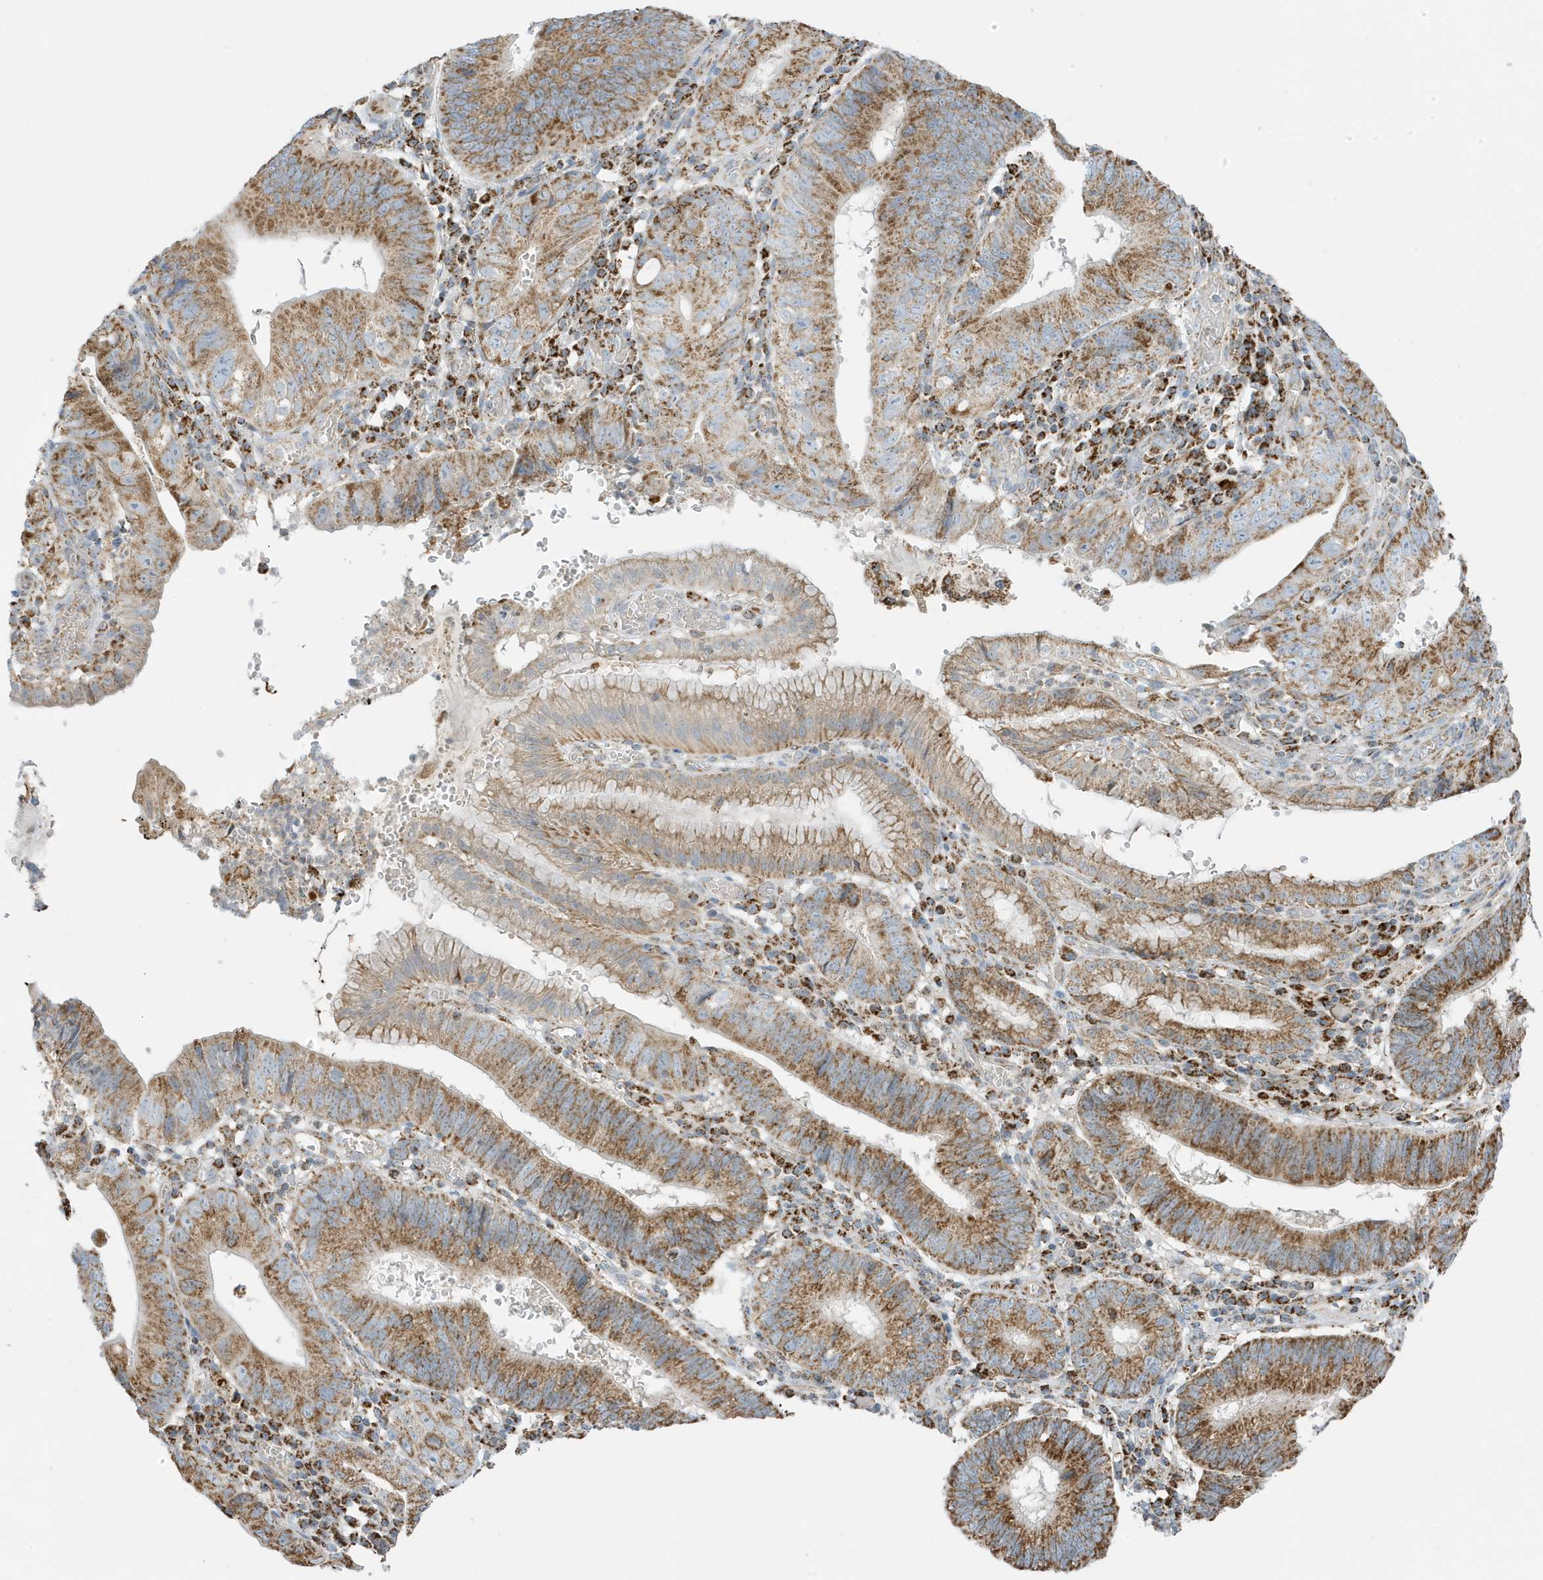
{"staining": {"intensity": "moderate", "quantity": ">75%", "location": "cytoplasmic/membranous"}, "tissue": "stomach cancer", "cell_type": "Tumor cells", "image_type": "cancer", "snomed": [{"axis": "morphology", "description": "Adenocarcinoma, NOS"}, {"axis": "topography", "description": "Stomach"}], "caption": "Brown immunohistochemical staining in human adenocarcinoma (stomach) reveals moderate cytoplasmic/membranous staining in approximately >75% of tumor cells. (brown staining indicates protein expression, while blue staining denotes nuclei).", "gene": "ATP5ME", "patient": {"sex": "male", "age": 59}}